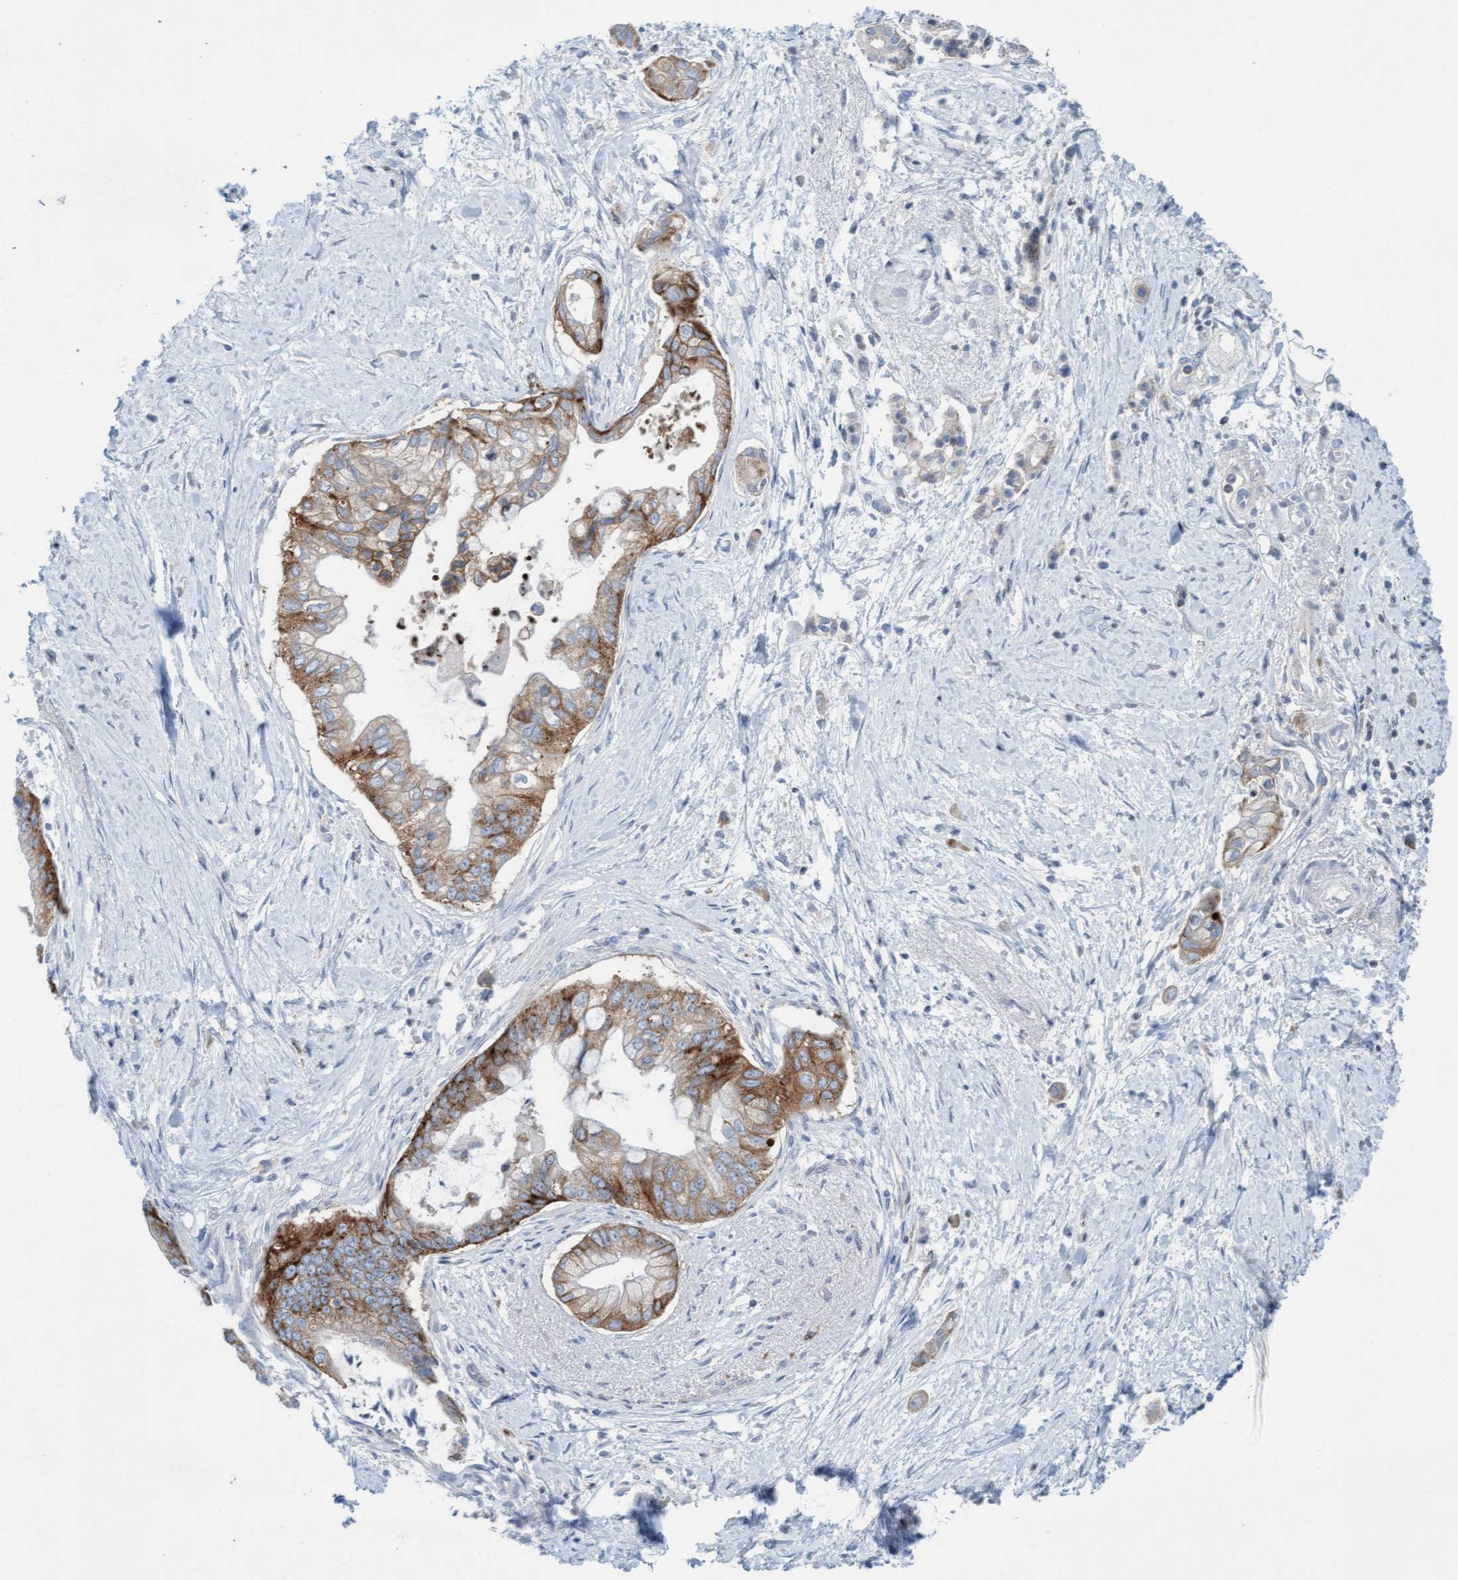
{"staining": {"intensity": "moderate", "quantity": ">75%", "location": "cytoplasmic/membranous"}, "tissue": "pancreatic cancer", "cell_type": "Tumor cells", "image_type": "cancer", "snomed": [{"axis": "morphology", "description": "Adenocarcinoma, NOS"}, {"axis": "topography", "description": "Pancreas"}], "caption": "A brown stain labels moderate cytoplasmic/membranous positivity of a protein in pancreatic cancer (adenocarcinoma) tumor cells.", "gene": "SIGIRR", "patient": {"sex": "male", "age": 59}}